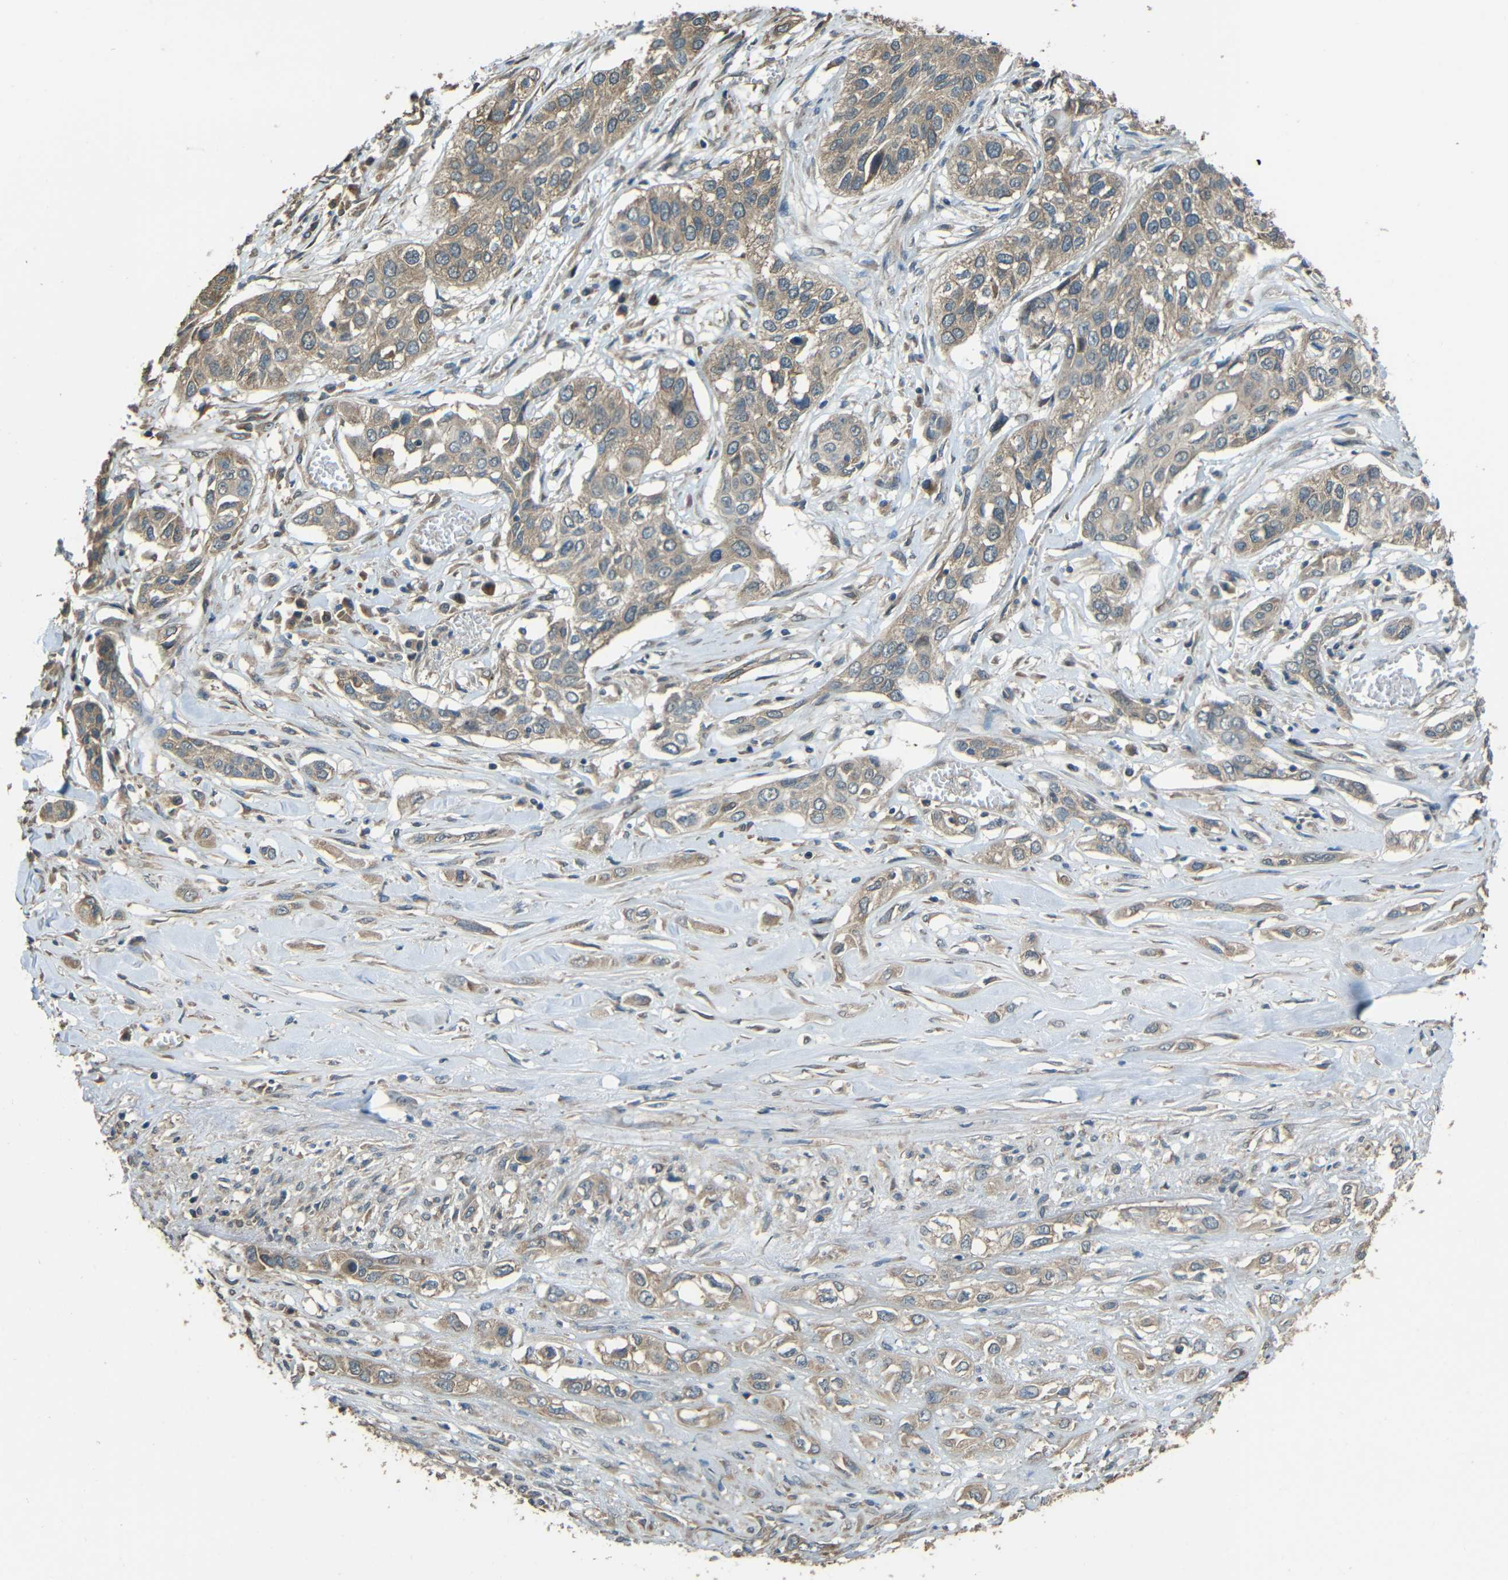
{"staining": {"intensity": "moderate", "quantity": ">75%", "location": "cytoplasmic/membranous"}, "tissue": "lung cancer", "cell_type": "Tumor cells", "image_type": "cancer", "snomed": [{"axis": "morphology", "description": "Squamous cell carcinoma, NOS"}, {"axis": "topography", "description": "Lung"}], "caption": "Immunohistochemistry micrograph of neoplastic tissue: human lung cancer stained using IHC shows medium levels of moderate protein expression localized specifically in the cytoplasmic/membranous of tumor cells, appearing as a cytoplasmic/membranous brown color.", "gene": "ACACA", "patient": {"sex": "male", "age": 71}}